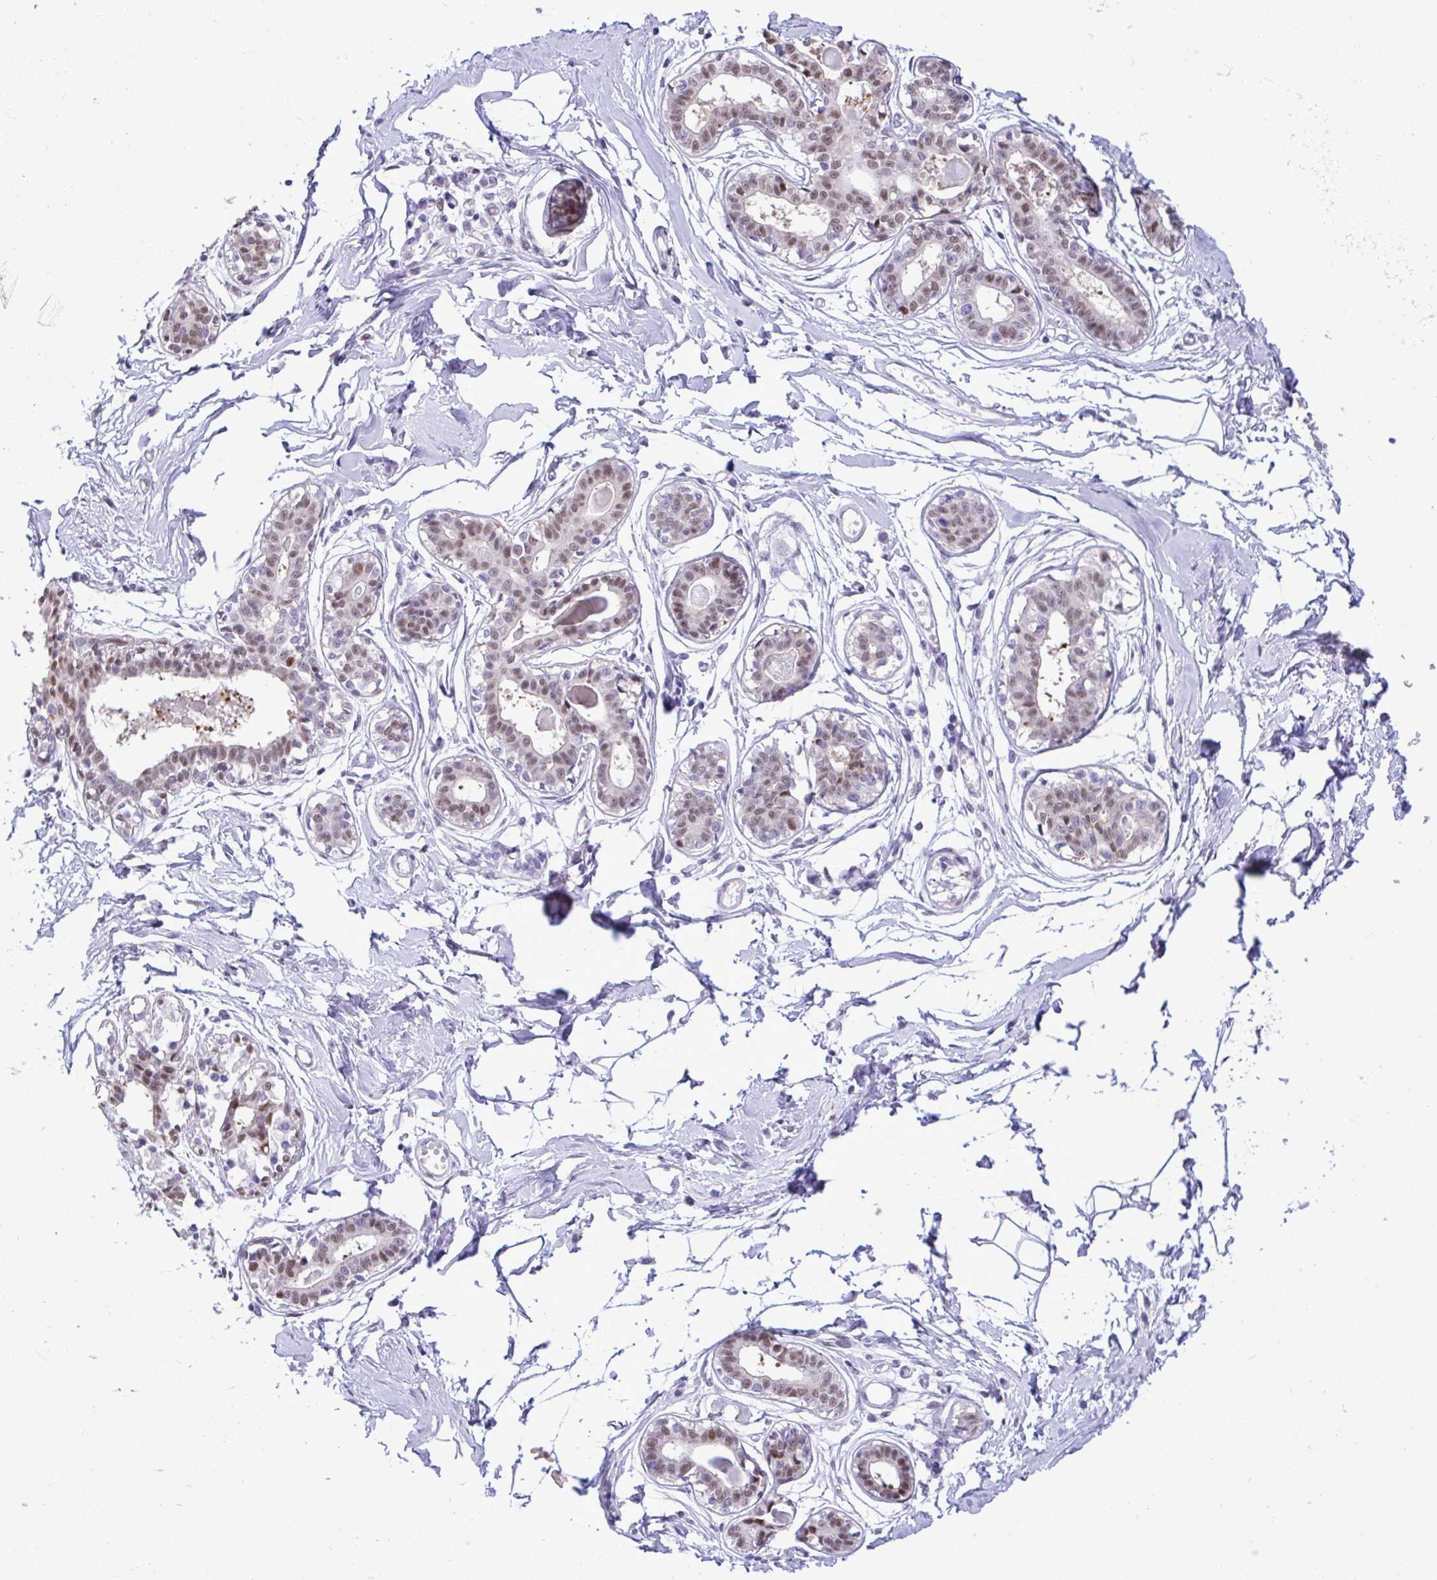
{"staining": {"intensity": "negative", "quantity": "none", "location": "none"}, "tissue": "breast", "cell_type": "Adipocytes", "image_type": "normal", "snomed": [{"axis": "morphology", "description": "Normal tissue, NOS"}, {"axis": "topography", "description": "Breast"}], "caption": "Adipocytes show no significant staining in normal breast. Brightfield microscopy of IHC stained with DAB (brown) and hematoxylin (blue), captured at high magnification.", "gene": "ZNF485", "patient": {"sex": "female", "age": 45}}